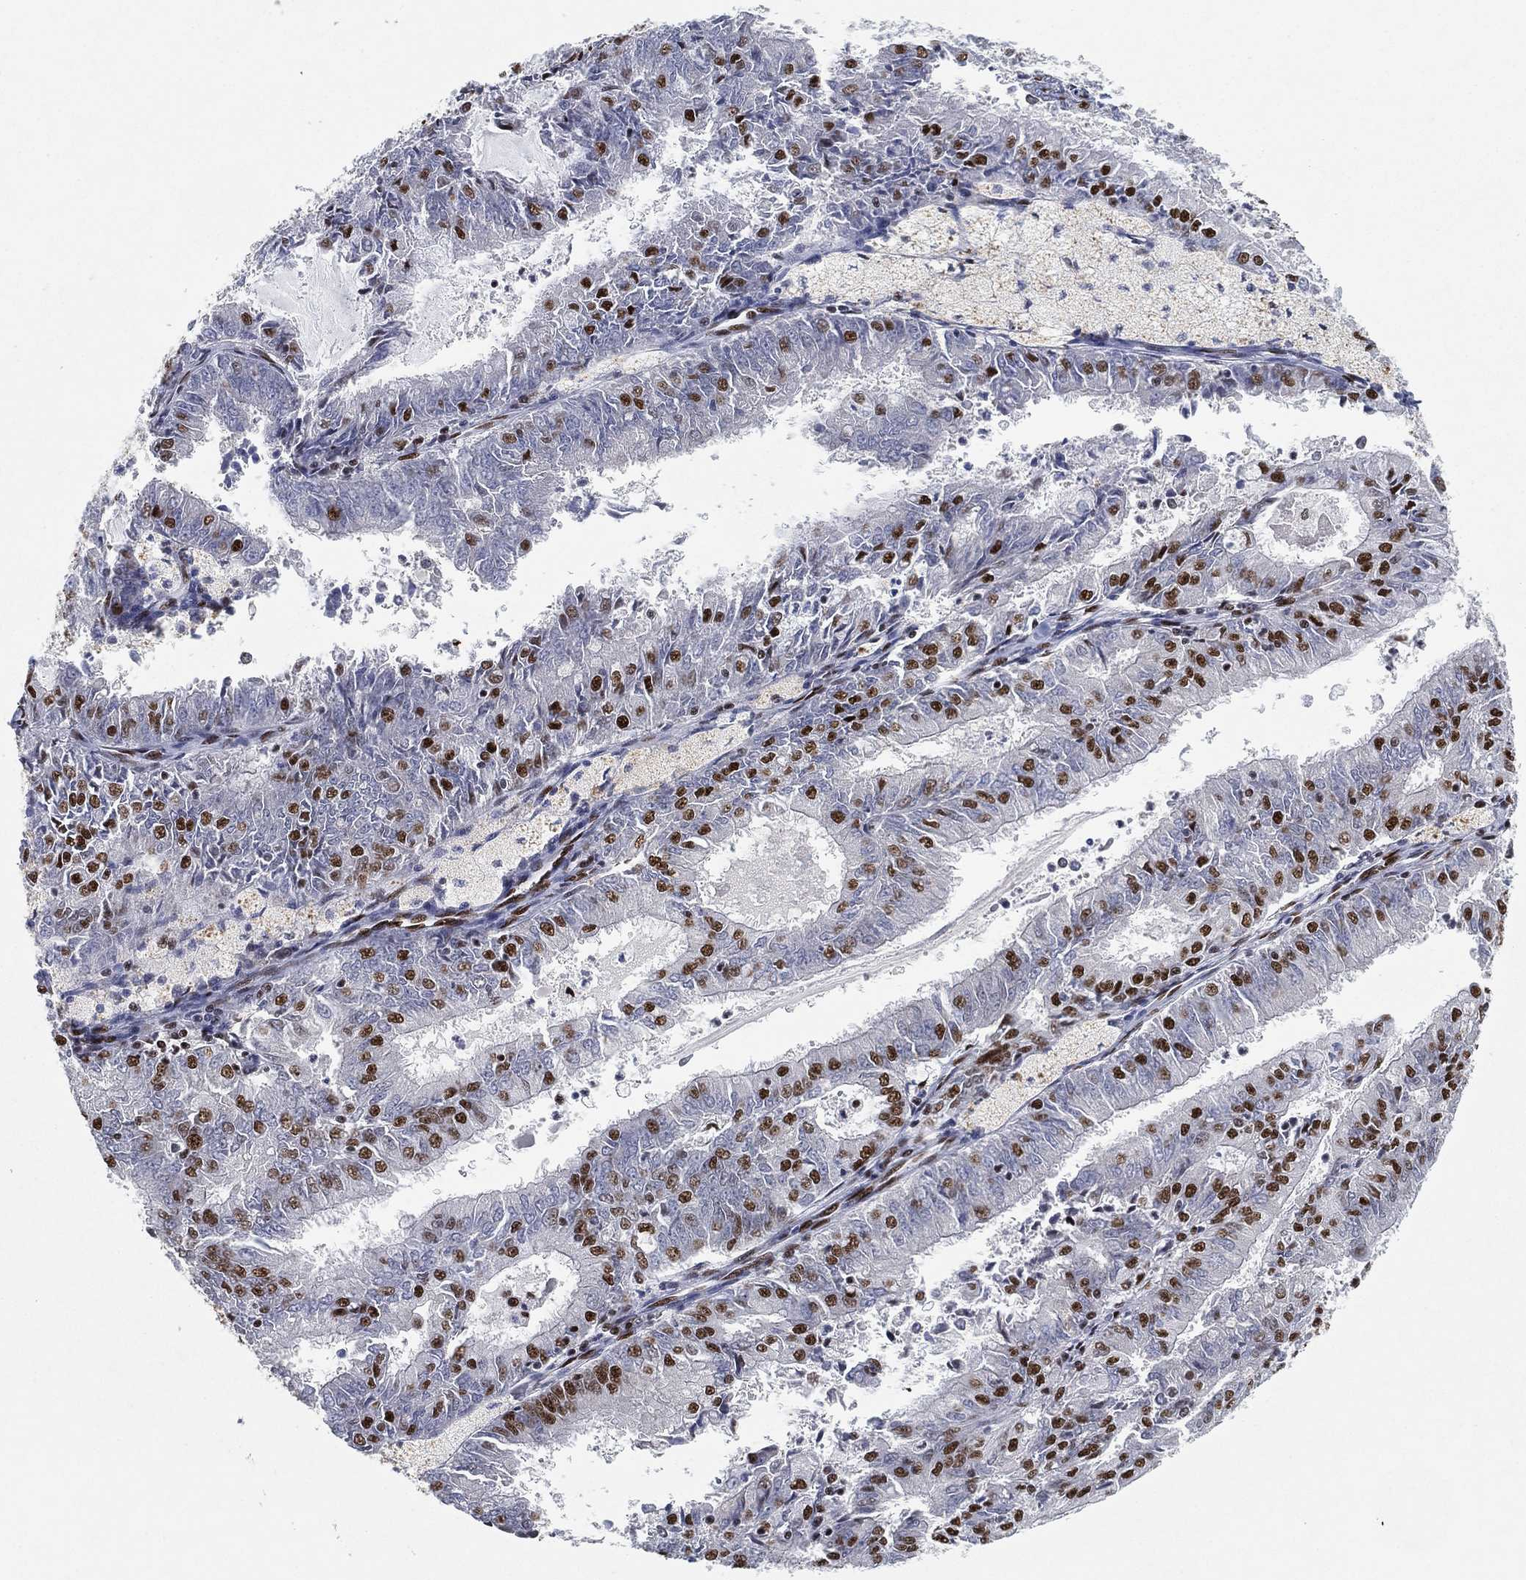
{"staining": {"intensity": "strong", "quantity": "<25%", "location": "nuclear"}, "tissue": "endometrial cancer", "cell_type": "Tumor cells", "image_type": "cancer", "snomed": [{"axis": "morphology", "description": "Adenocarcinoma, NOS"}, {"axis": "topography", "description": "Endometrium"}], "caption": "Endometrial adenocarcinoma tissue demonstrates strong nuclear staining in approximately <25% of tumor cells", "gene": "DDX27", "patient": {"sex": "female", "age": 57}}